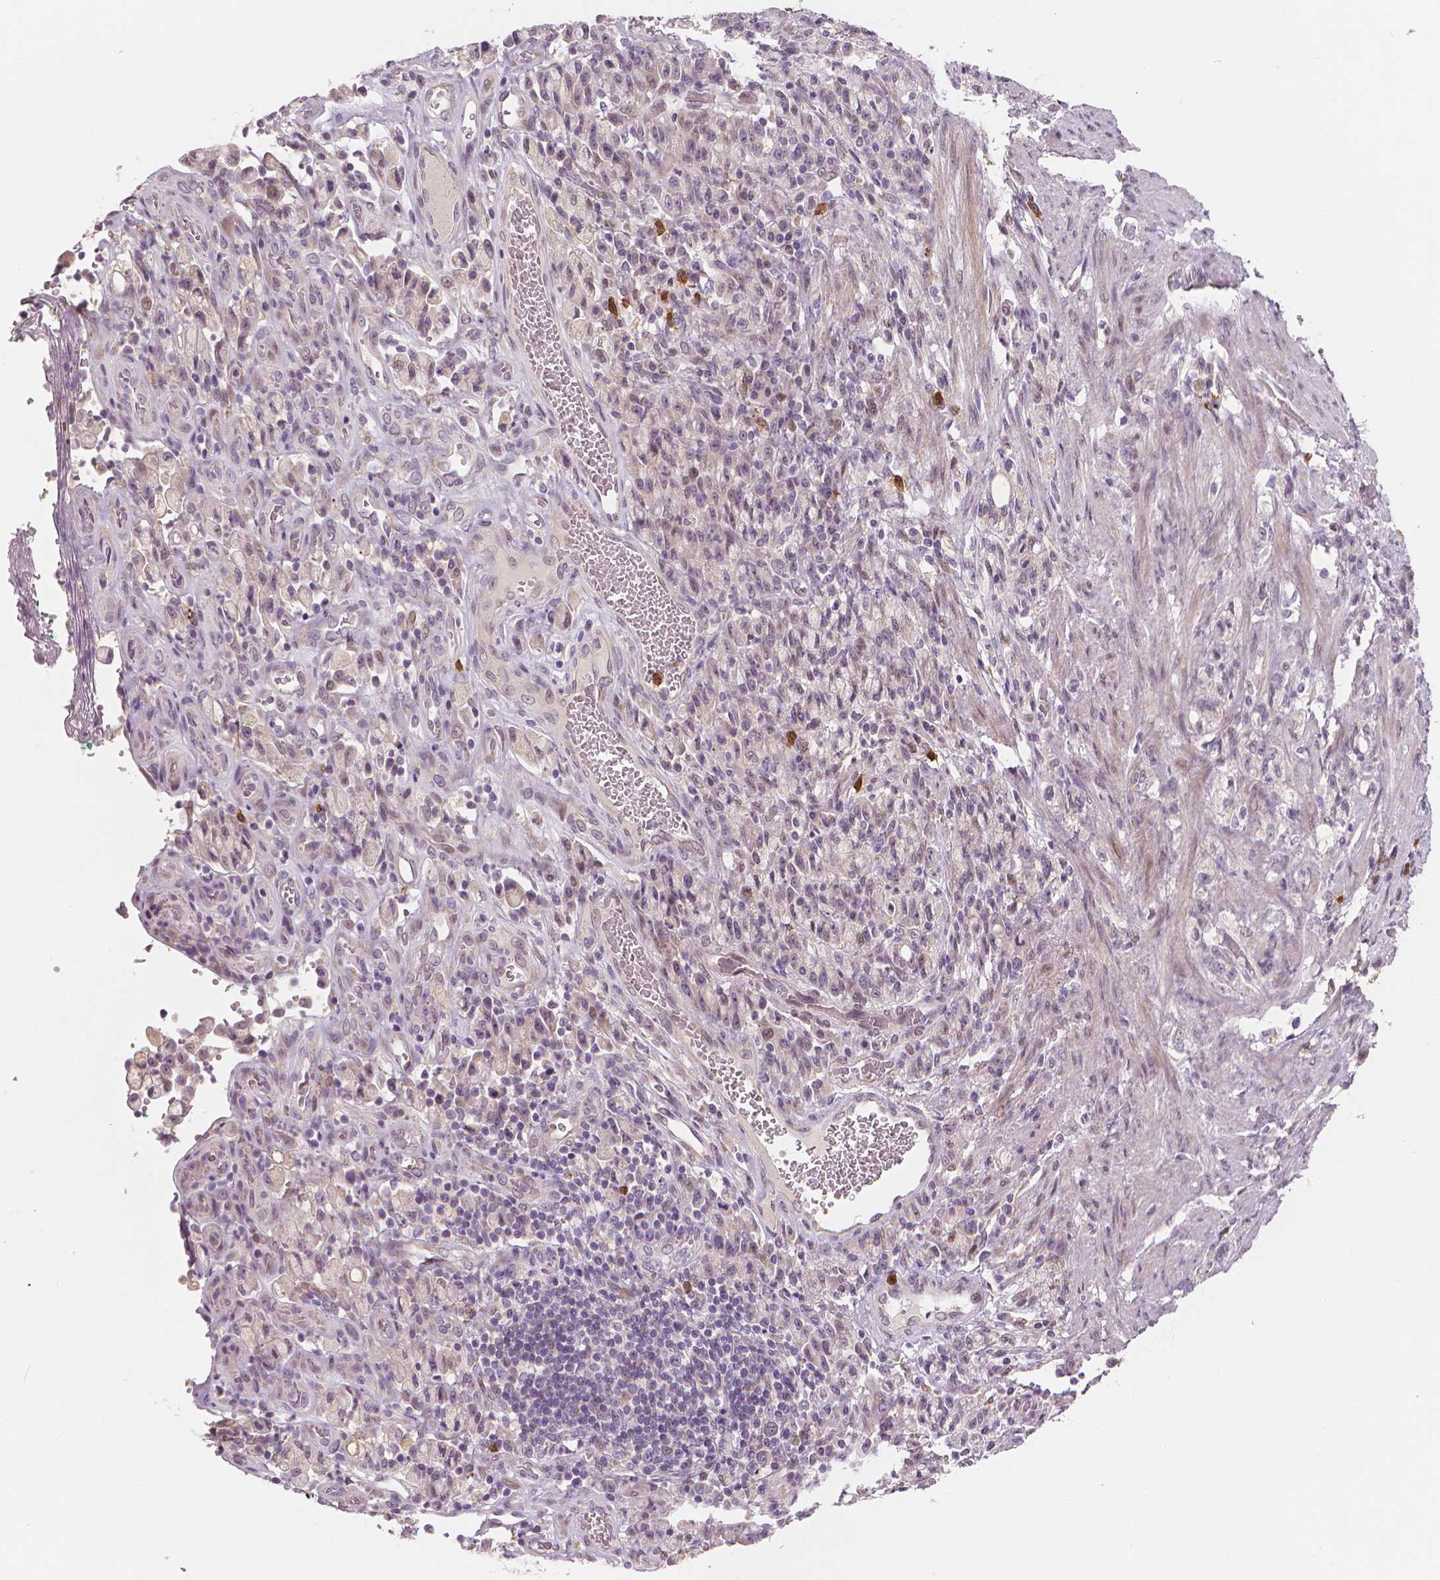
{"staining": {"intensity": "negative", "quantity": "none", "location": "none"}, "tissue": "stomach cancer", "cell_type": "Tumor cells", "image_type": "cancer", "snomed": [{"axis": "morphology", "description": "Adenocarcinoma, NOS"}, {"axis": "topography", "description": "Stomach"}], "caption": "The IHC image has no significant positivity in tumor cells of adenocarcinoma (stomach) tissue.", "gene": "RNASE7", "patient": {"sex": "male", "age": 77}}